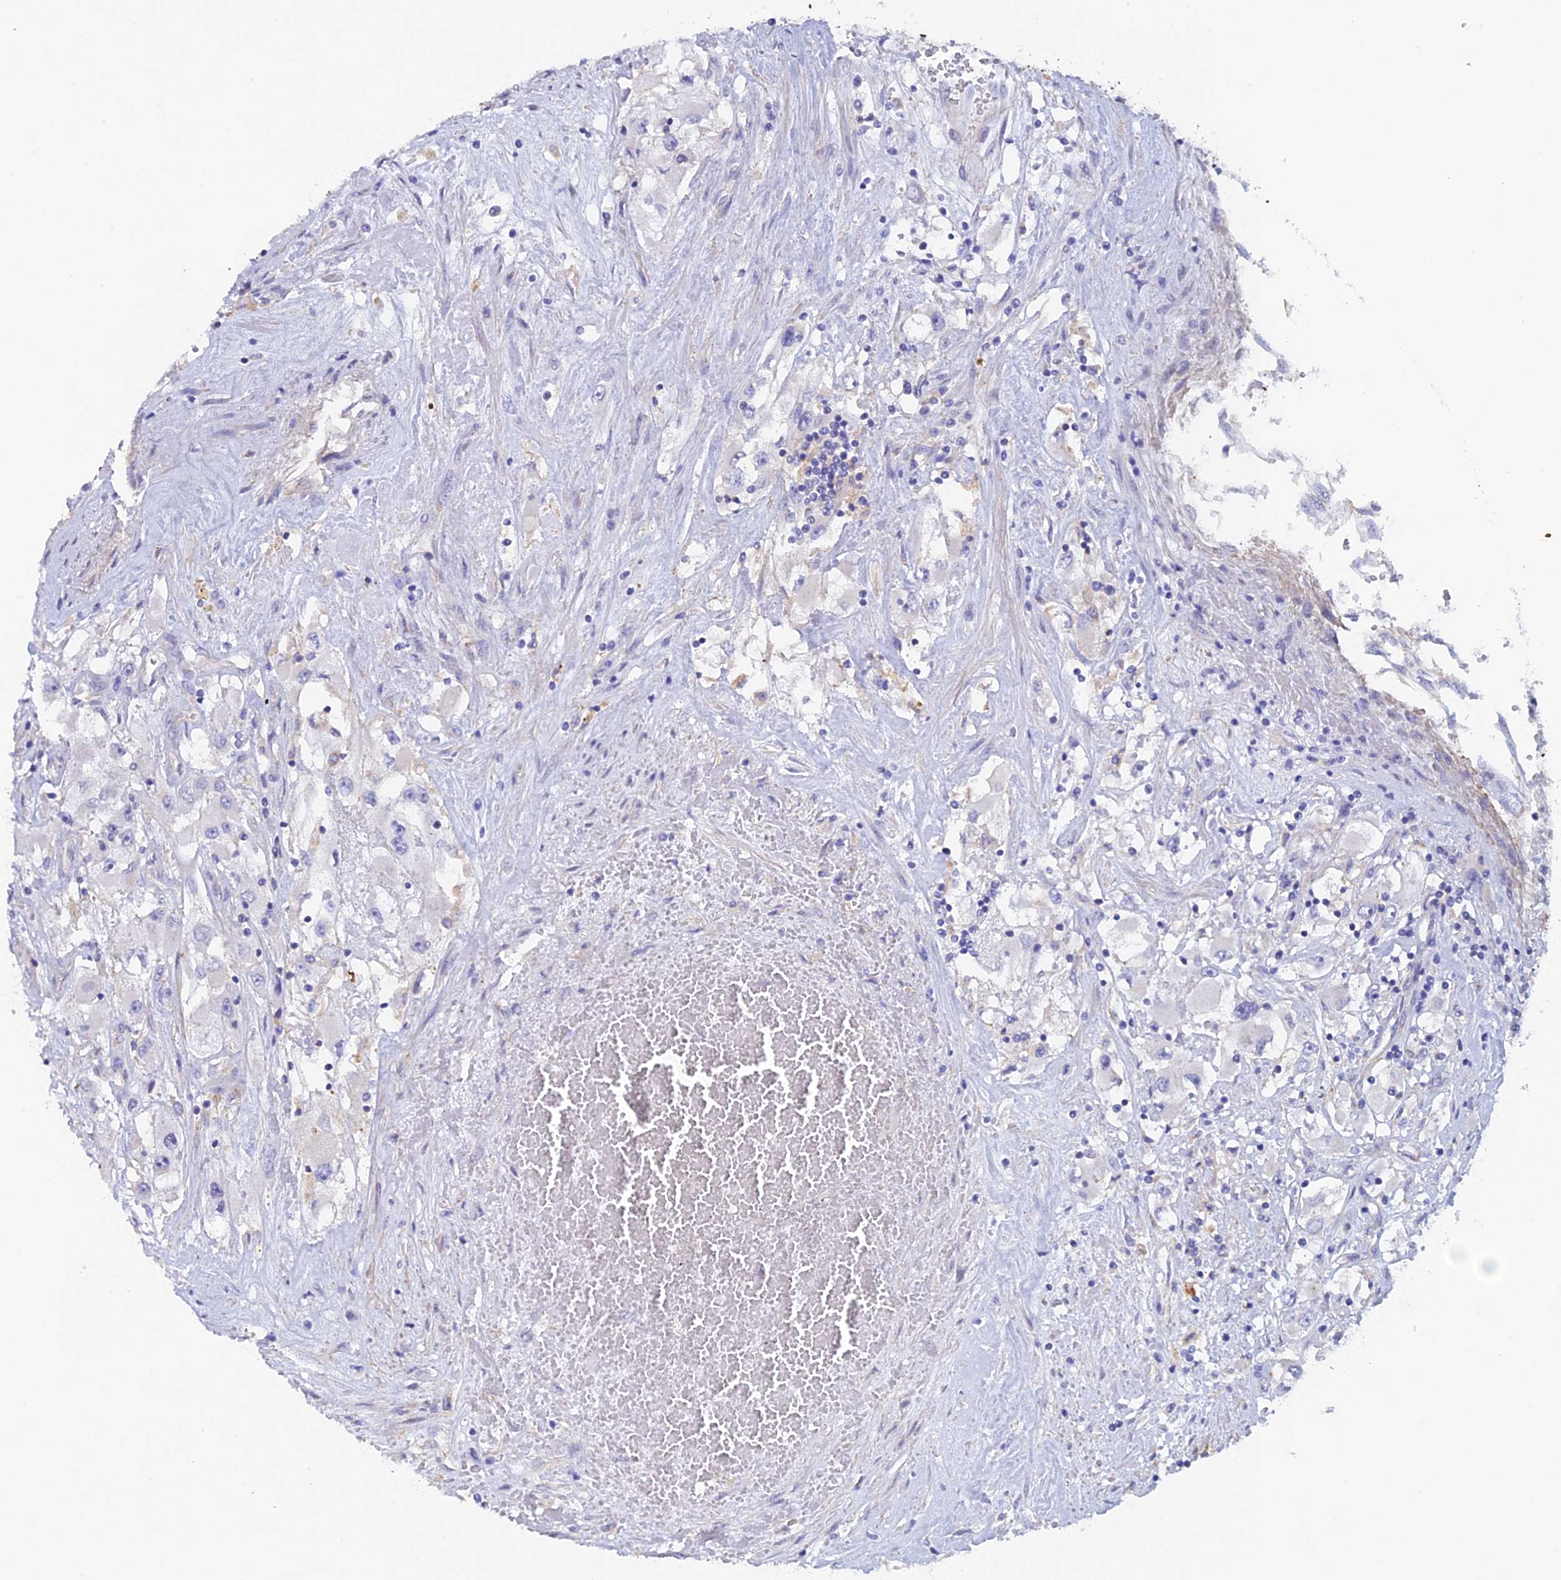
{"staining": {"intensity": "negative", "quantity": "none", "location": "none"}, "tissue": "renal cancer", "cell_type": "Tumor cells", "image_type": "cancer", "snomed": [{"axis": "morphology", "description": "Adenocarcinoma, NOS"}, {"axis": "topography", "description": "Kidney"}], "caption": "This image is of renal cancer stained with immunohistochemistry (IHC) to label a protein in brown with the nuclei are counter-stained blue. There is no expression in tumor cells.", "gene": "FZR1", "patient": {"sex": "female", "age": 52}}